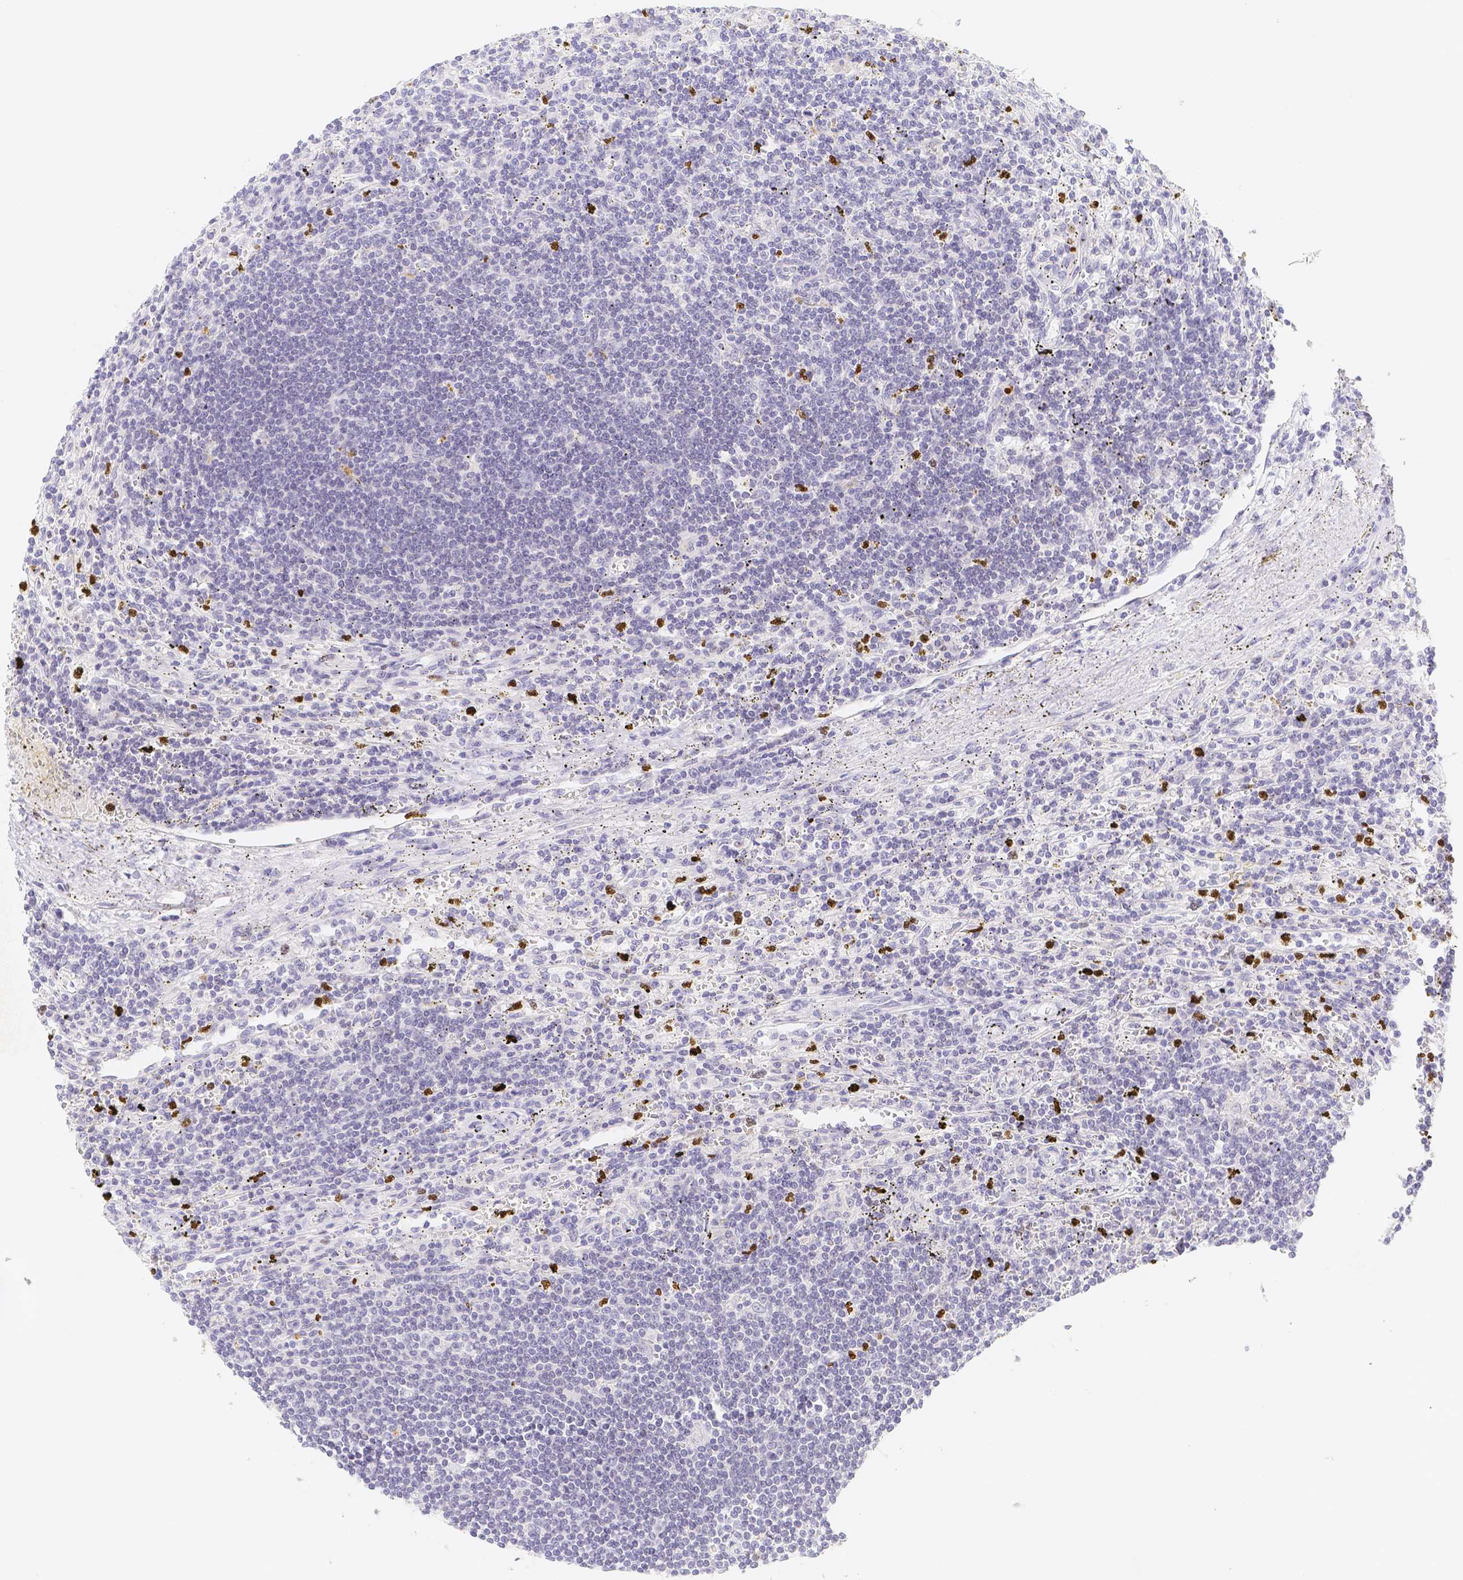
{"staining": {"intensity": "negative", "quantity": "none", "location": "none"}, "tissue": "lymphoma", "cell_type": "Tumor cells", "image_type": "cancer", "snomed": [{"axis": "morphology", "description": "Malignant lymphoma, non-Hodgkin's type, Low grade"}, {"axis": "topography", "description": "Spleen"}], "caption": "An immunohistochemistry photomicrograph of lymphoma is shown. There is no staining in tumor cells of lymphoma. Nuclei are stained in blue.", "gene": "PADI4", "patient": {"sex": "male", "age": 76}}